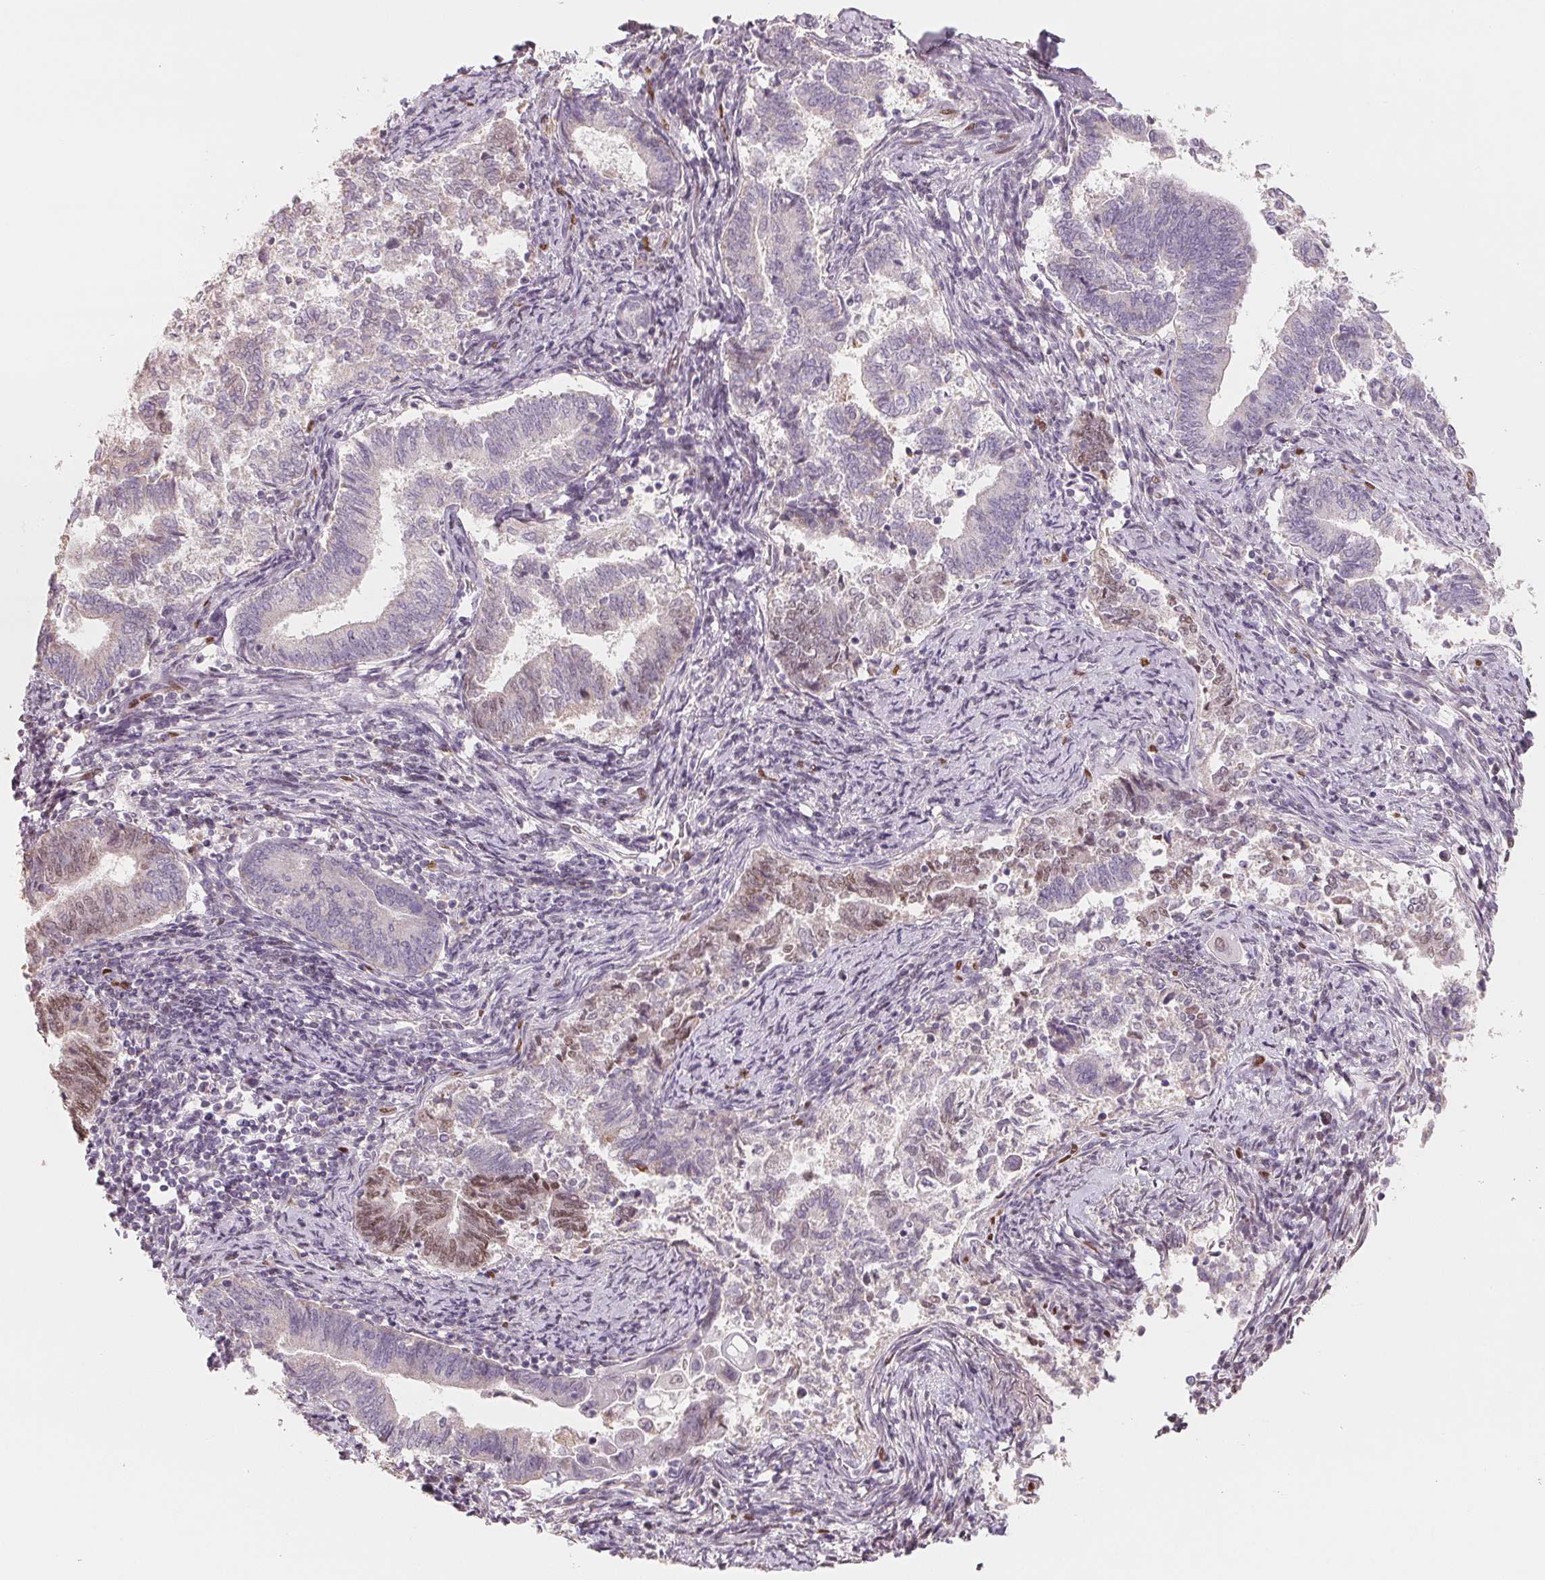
{"staining": {"intensity": "moderate", "quantity": "<25%", "location": "nuclear"}, "tissue": "endometrial cancer", "cell_type": "Tumor cells", "image_type": "cancer", "snomed": [{"axis": "morphology", "description": "Adenocarcinoma, NOS"}, {"axis": "topography", "description": "Endometrium"}], "caption": "Immunohistochemistry (IHC) of endometrial cancer reveals low levels of moderate nuclear positivity in approximately <25% of tumor cells. The staining was performed using DAB (3,3'-diaminobenzidine) to visualize the protein expression in brown, while the nuclei were stained in blue with hematoxylin (Magnification: 20x).", "gene": "SMARCD3", "patient": {"sex": "female", "age": 65}}